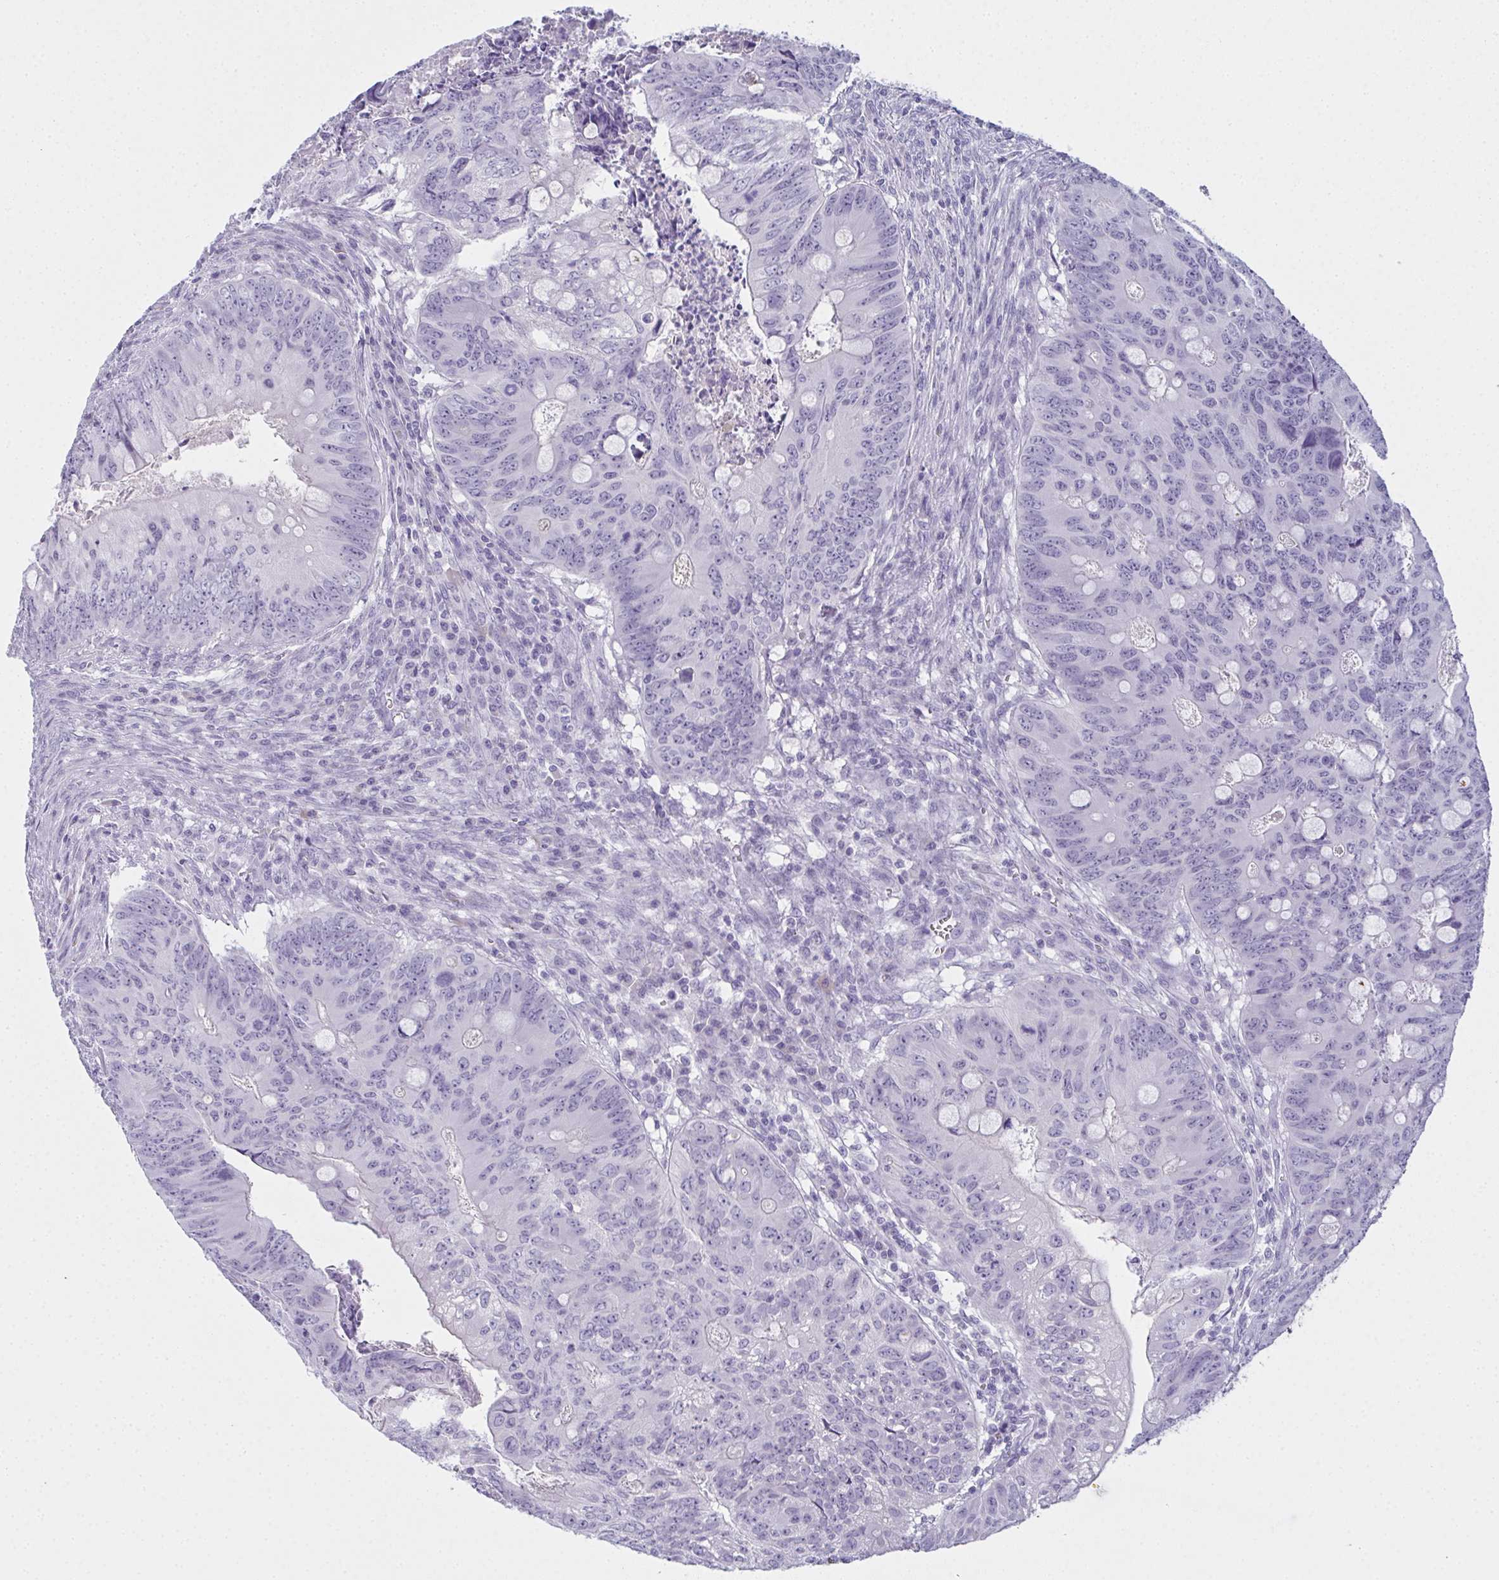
{"staining": {"intensity": "negative", "quantity": "none", "location": "none"}, "tissue": "colorectal cancer", "cell_type": "Tumor cells", "image_type": "cancer", "snomed": [{"axis": "morphology", "description": "Adenocarcinoma, NOS"}, {"axis": "topography", "description": "Colon"}], "caption": "Tumor cells show no significant staining in adenocarcinoma (colorectal). The staining was performed using DAB to visualize the protein expression in brown, while the nuclei were stained in blue with hematoxylin (Magnification: 20x).", "gene": "SLC36A2", "patient": {"sex": "female", "age": 74}}